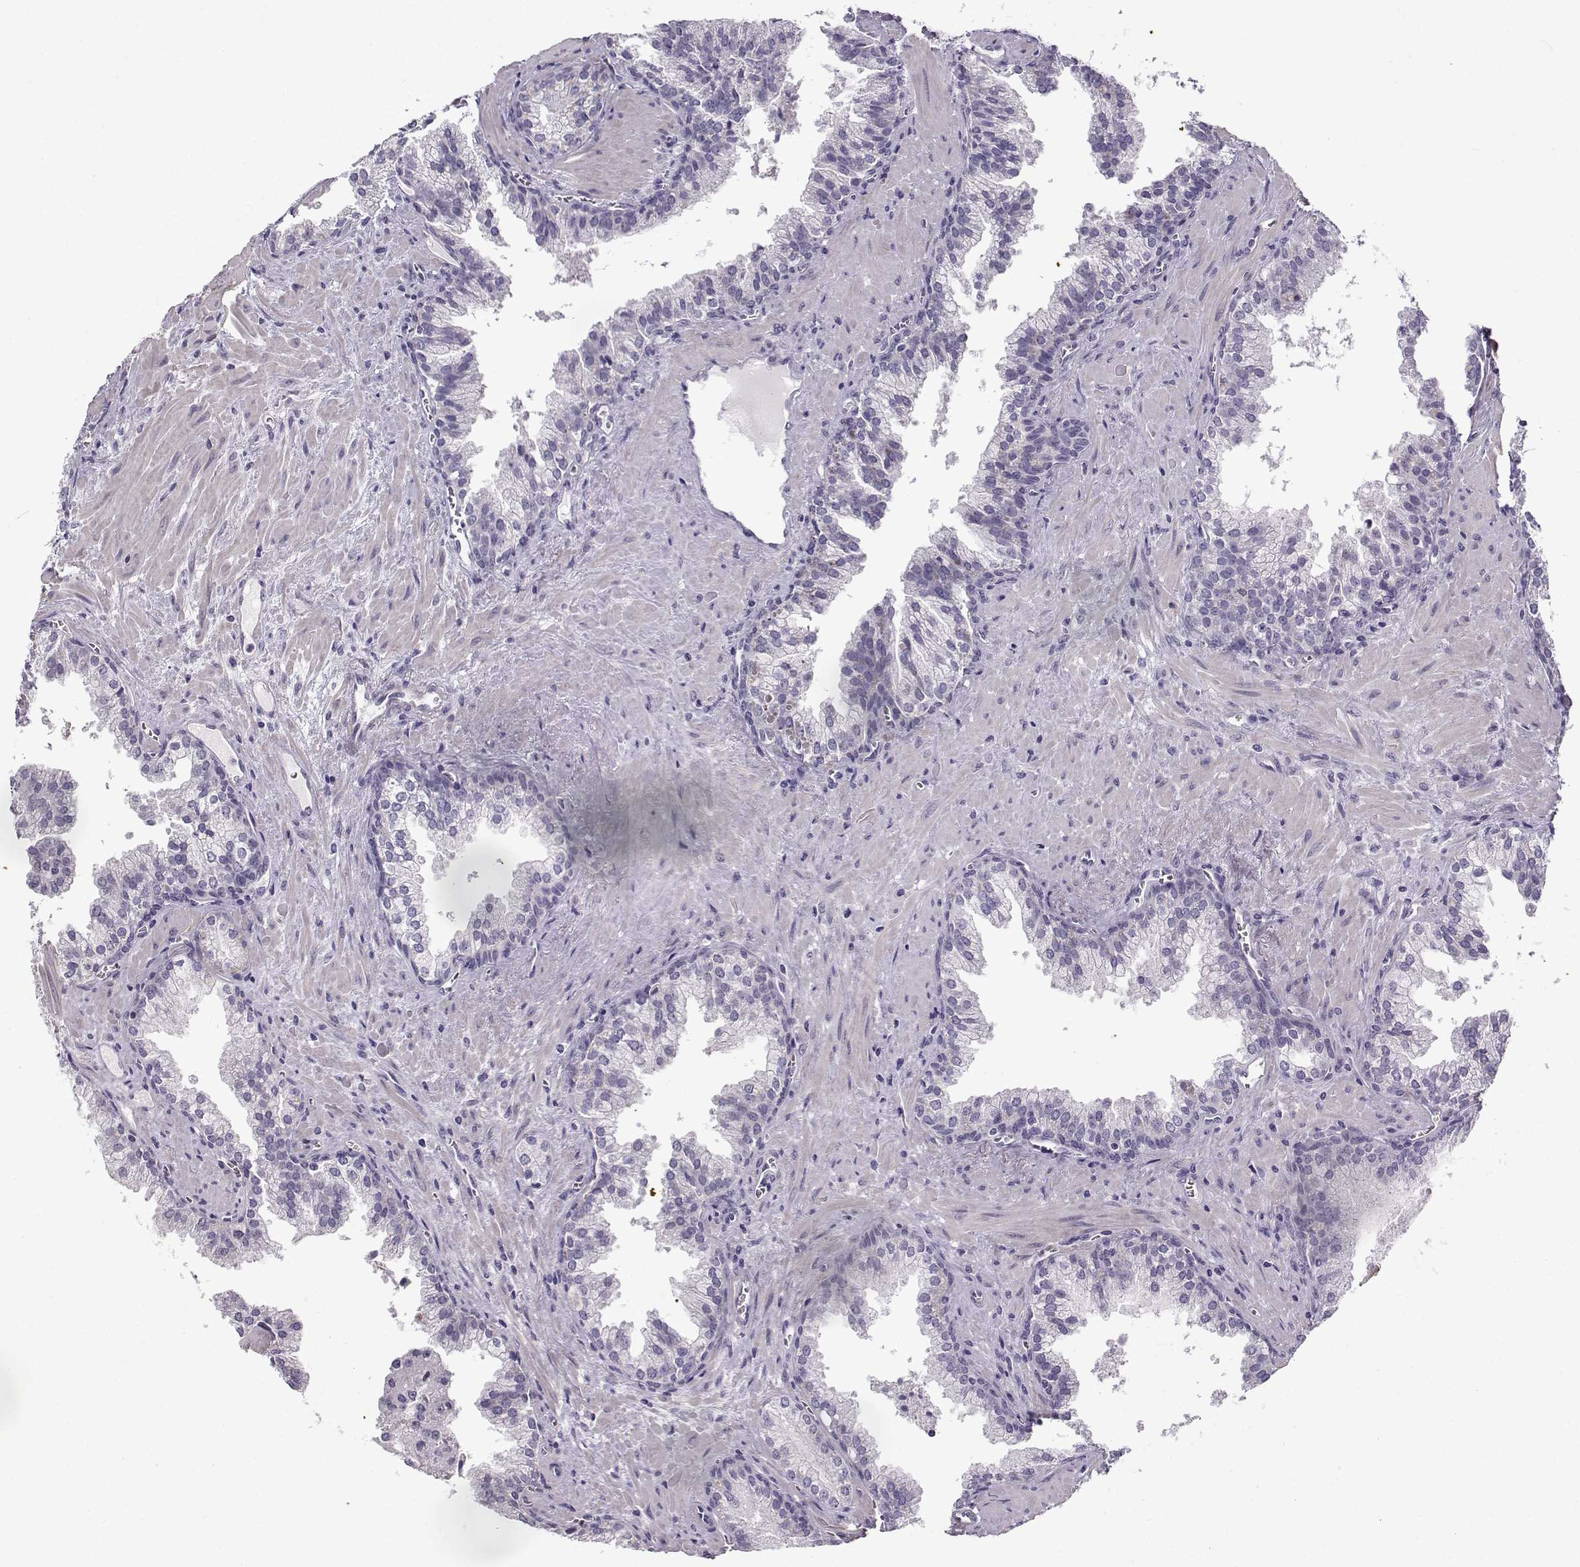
{"staining": {"intensity": "negative", "quantity": "none", "location": "none"}, "tissue": "prostate cancer", "cell_type": "Tumor cells", "image_type": "cancer", "snomed": [{"axis": "morphology", "description": "Adenocarcinoma, High grade"}, {"axis": "topography", "description": "Prostate"}], "caption": "Tumor cells are negative for brown protein staining in prostate cancer (adenocarcinoma (high-grade)). (Brightfield microscopy of DAB immunohistochemistry (IHC) at high magnification).", "gene": "TEX55", "patient": {"sex": "male", "age": 68}}